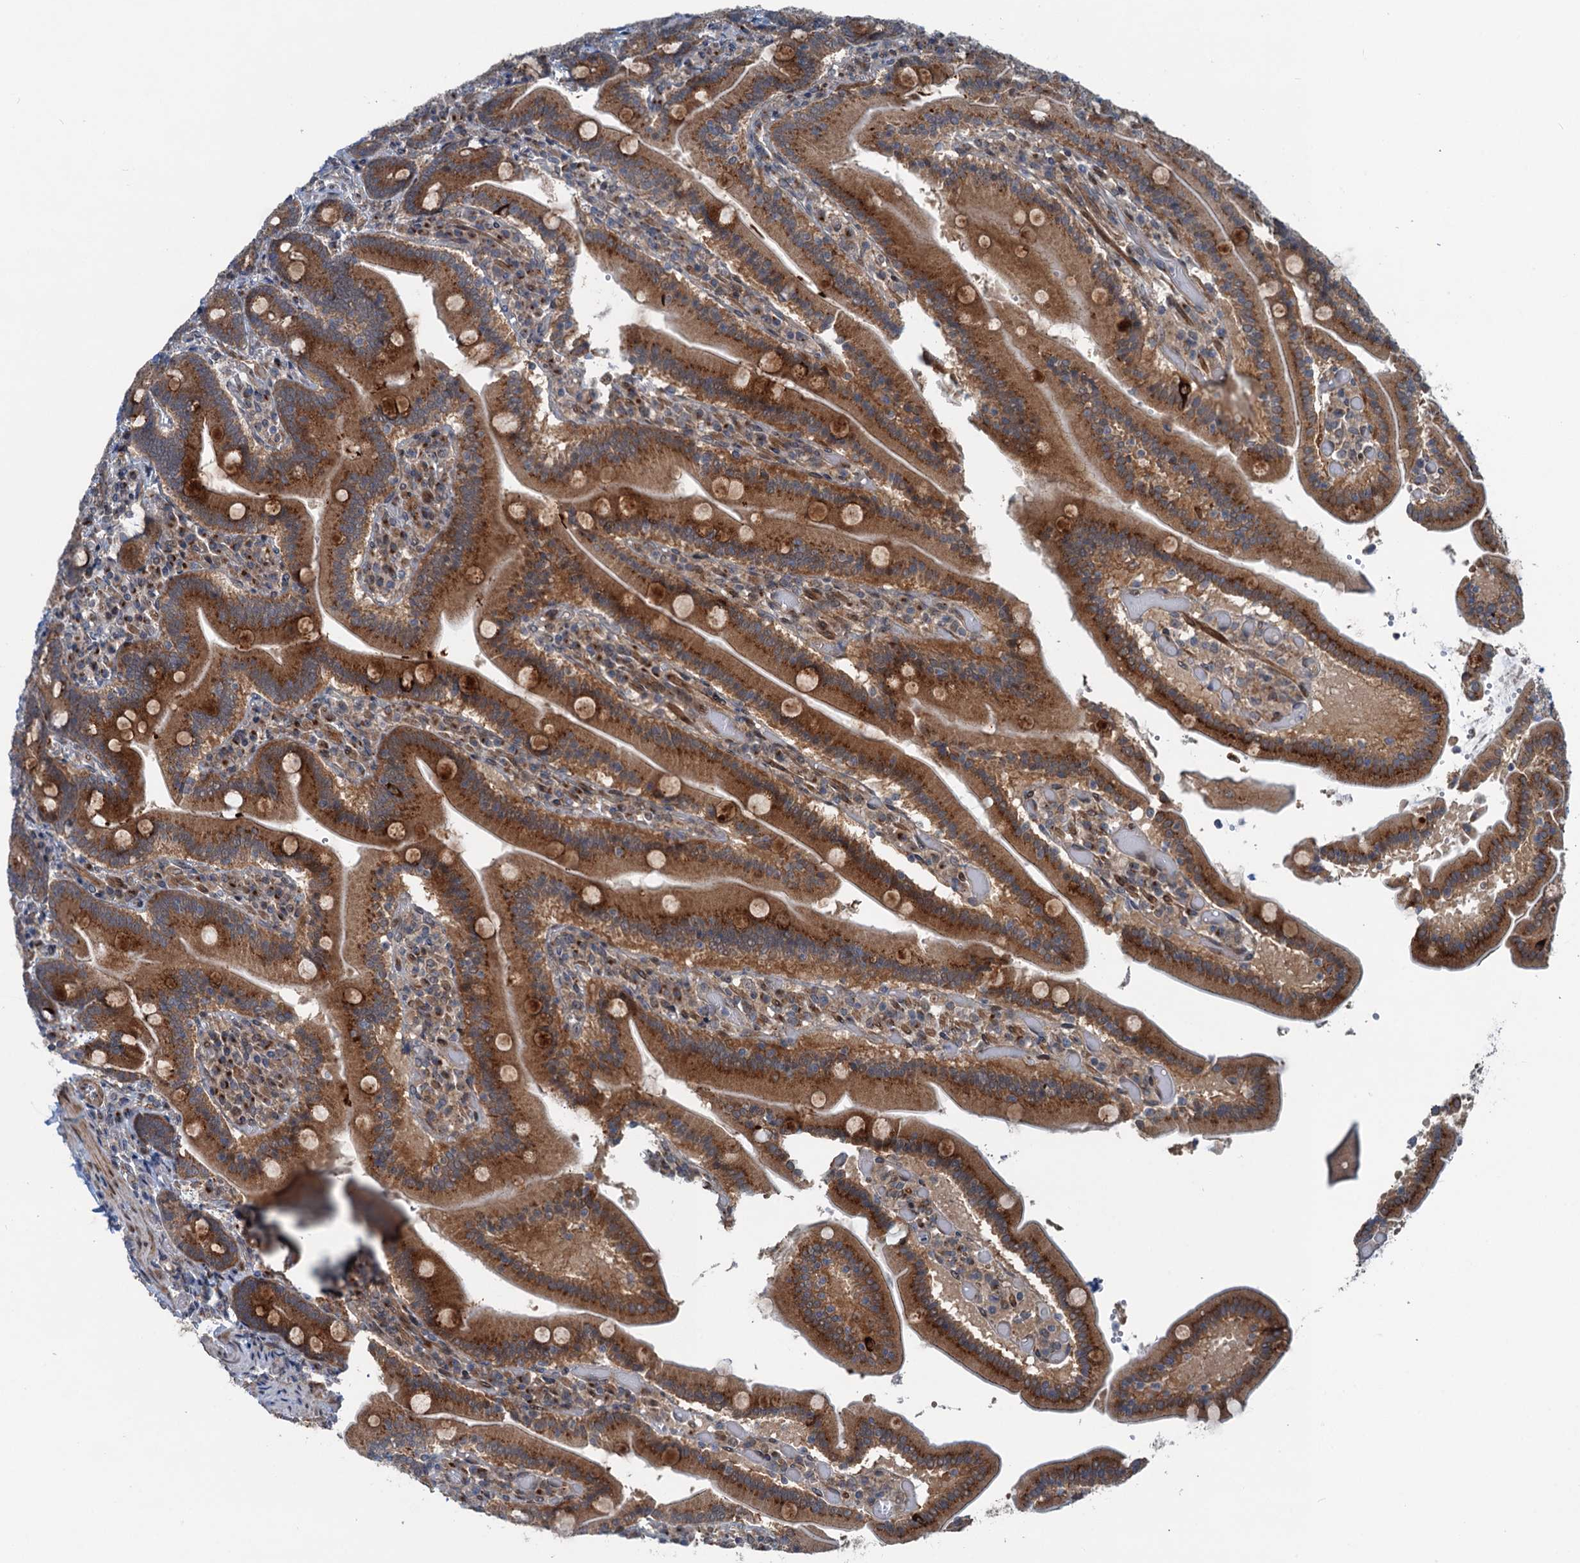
{"staining": {"intensity": "strong", "quantity": ">75%", "location": "cytoplasmic/membranous"}, "tissue": "duodenum", "cell_type": "Glandular cells", "image_type": "normal", "snomed": [{"axis": "morphology", "description": "Normal tissue, NOS"}, {"axis": "topography", "description": "Duodenum"}], "caption": "Strong cytoplasmic/membranous expression for a protein is appreciated in about >75% of glandular cells of normal duodenum using IHC.", "gene": "DYNC2I2", "patient": {"sex": "female", "age": 62}}